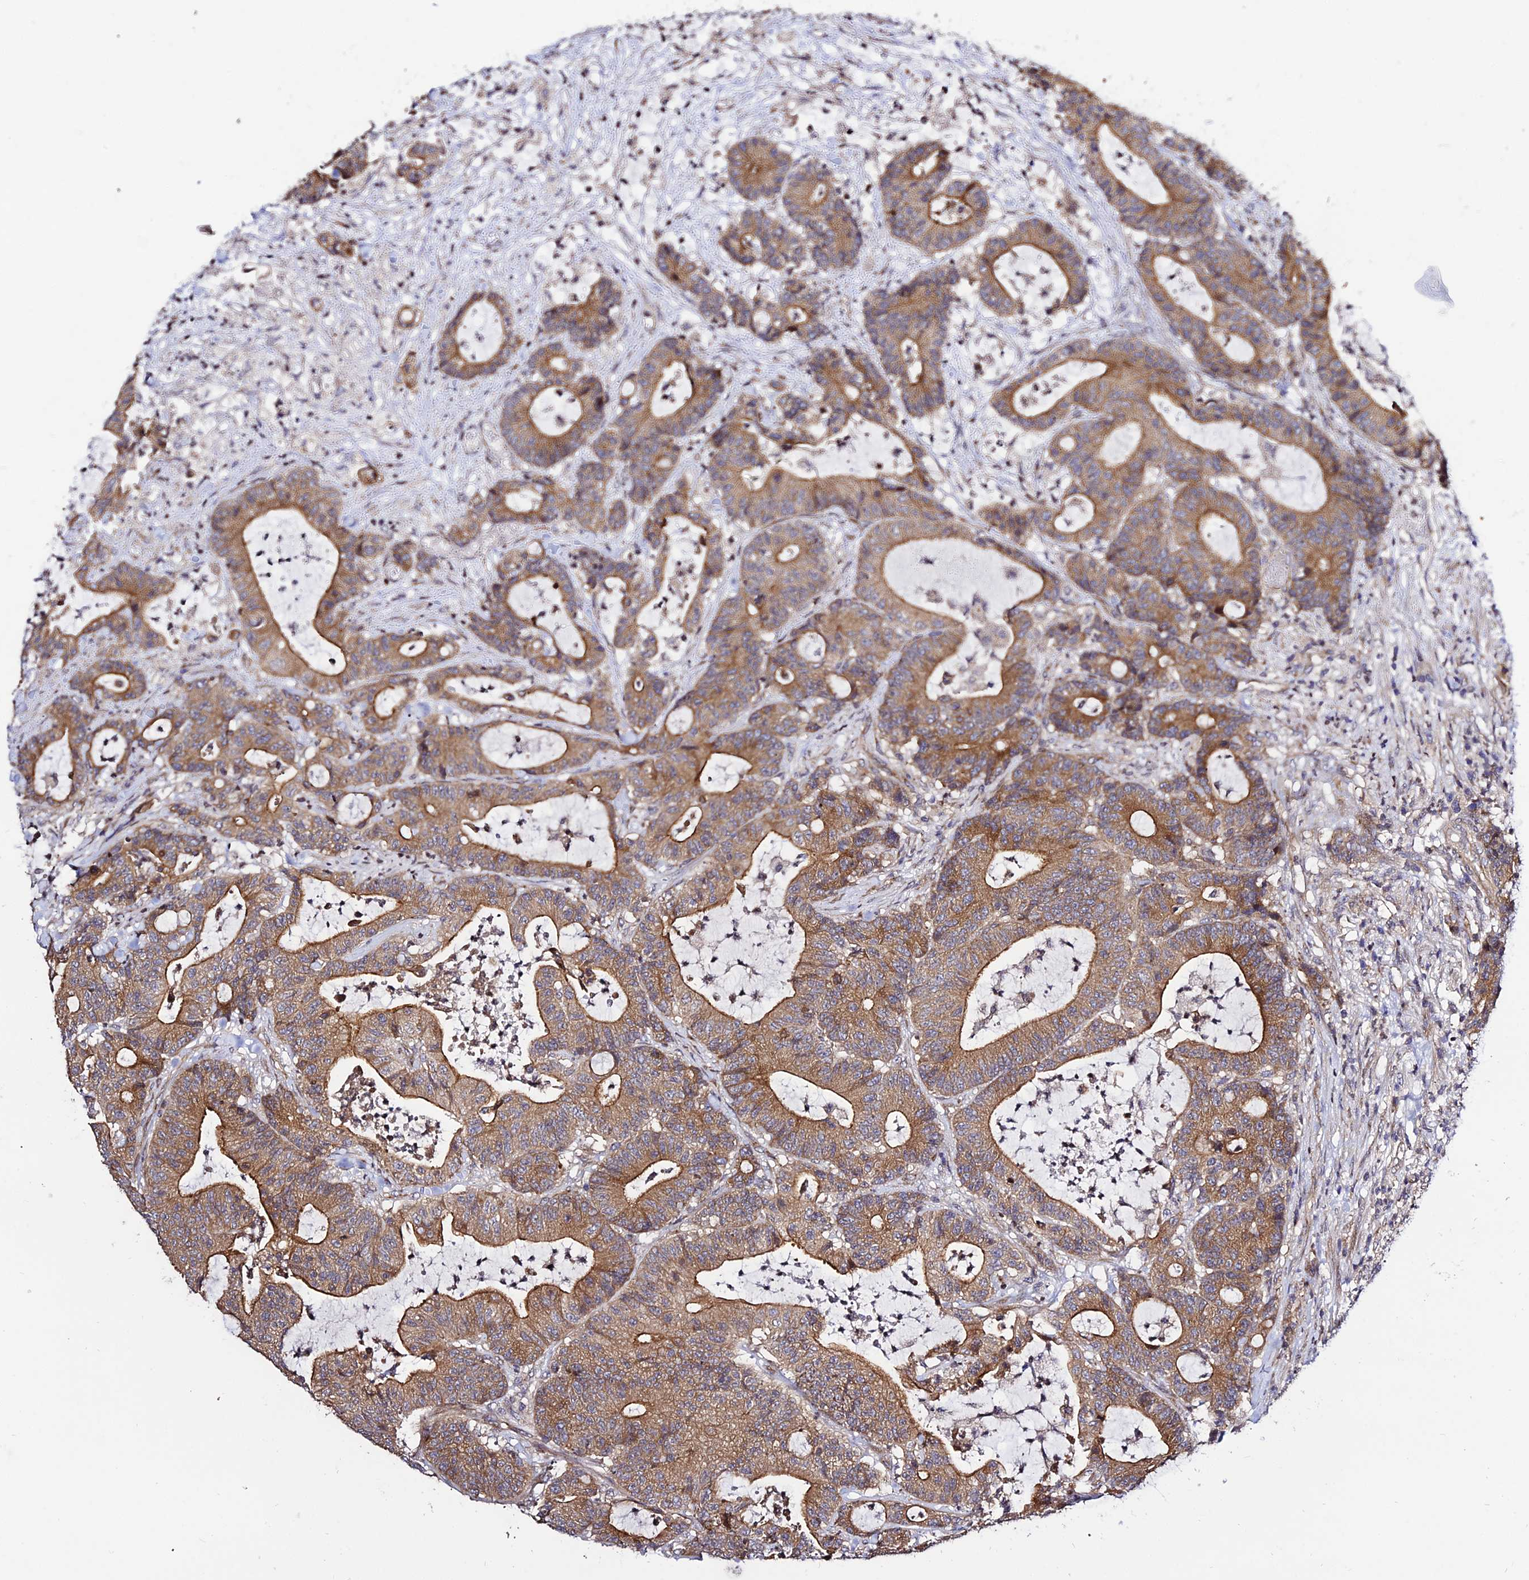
{"staining": {"intensity": "moderate", "quantity": ">75%", "location": "cytoplasmic/membranous"}, "tissue": "colorectal cancer", "cell_type": "Tumor cells", "image_type": "cancer", "snomed": [{"axis": "morphology", "description": "Adenocarcinoma, NOS"}, {"axis": "topography", "description": "Colon"}], "caption": "IHC staining of colorectal cancer, which shows medium levels of moderate cytoplasmic/membranous staining in about >75% of tumor cells indicating moderate cytoplasmic/membranous protein staining. The staining was performed using DAB (brown) for protein detection and nuclei were counterstained in hematoxylin (blue).", "gene": "SMG6", "patient": {"sex": "female", "age": 84}}